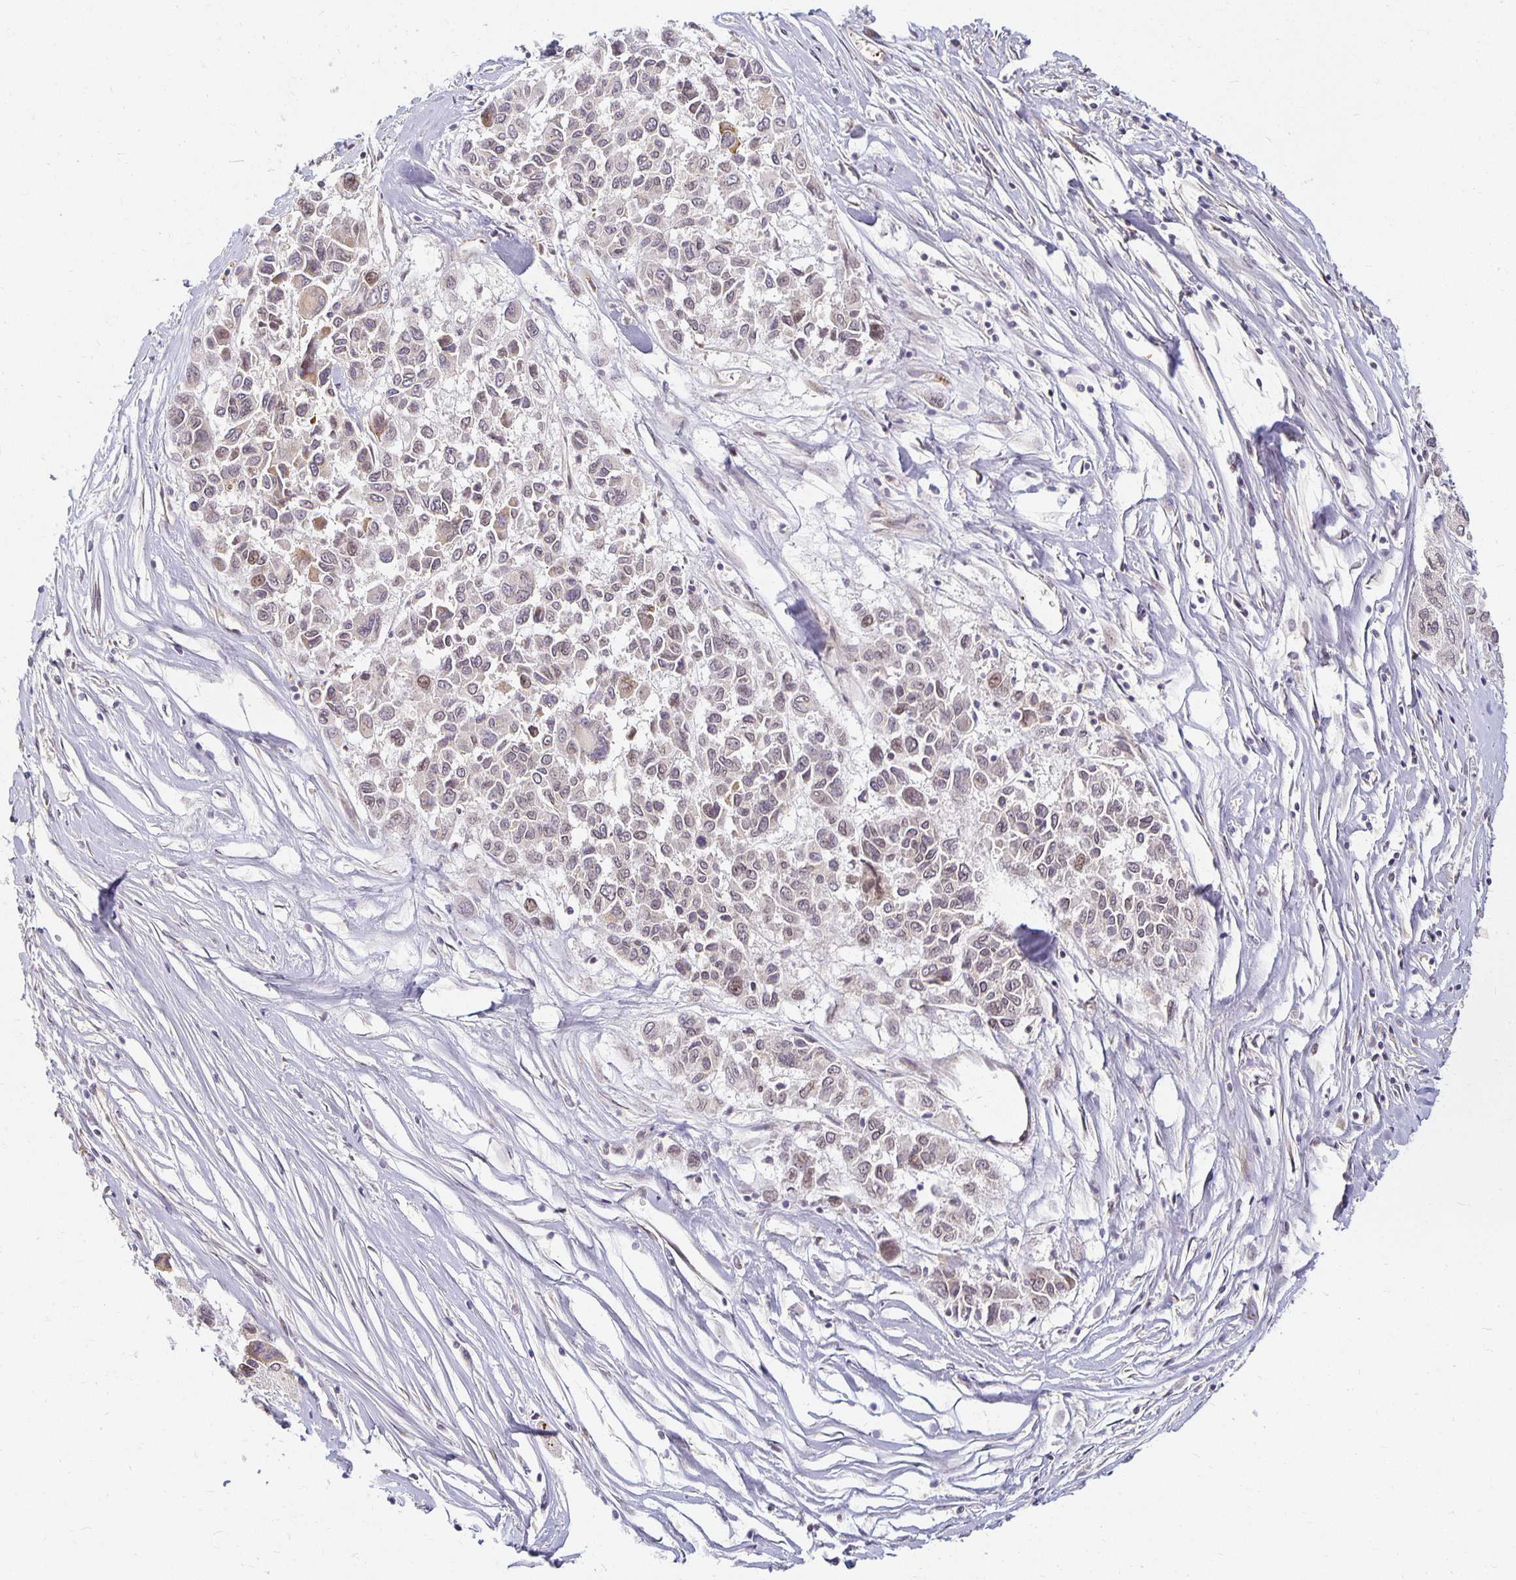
{"staining": {"intensity": "weak", "quantity": "<25%", "location": "cytoplasmic/membranous,nuclear"}, "tissue": "melanoma", "cell_type": "Tumor cells", "image_type": "cancer", "snomed": [{"axis": "morphology", "description": "Malignant melanoma, NOS"}, {"axis": "topography", "description": "Skin"}], "caption": "Immunohistochemistry (IHC) micrograph of human malignant melanoma stained for a protein (brown), which reveals no expression in tumor cells.", "gene": "EHF", "patient": {"sex": "female", "age": 66}}